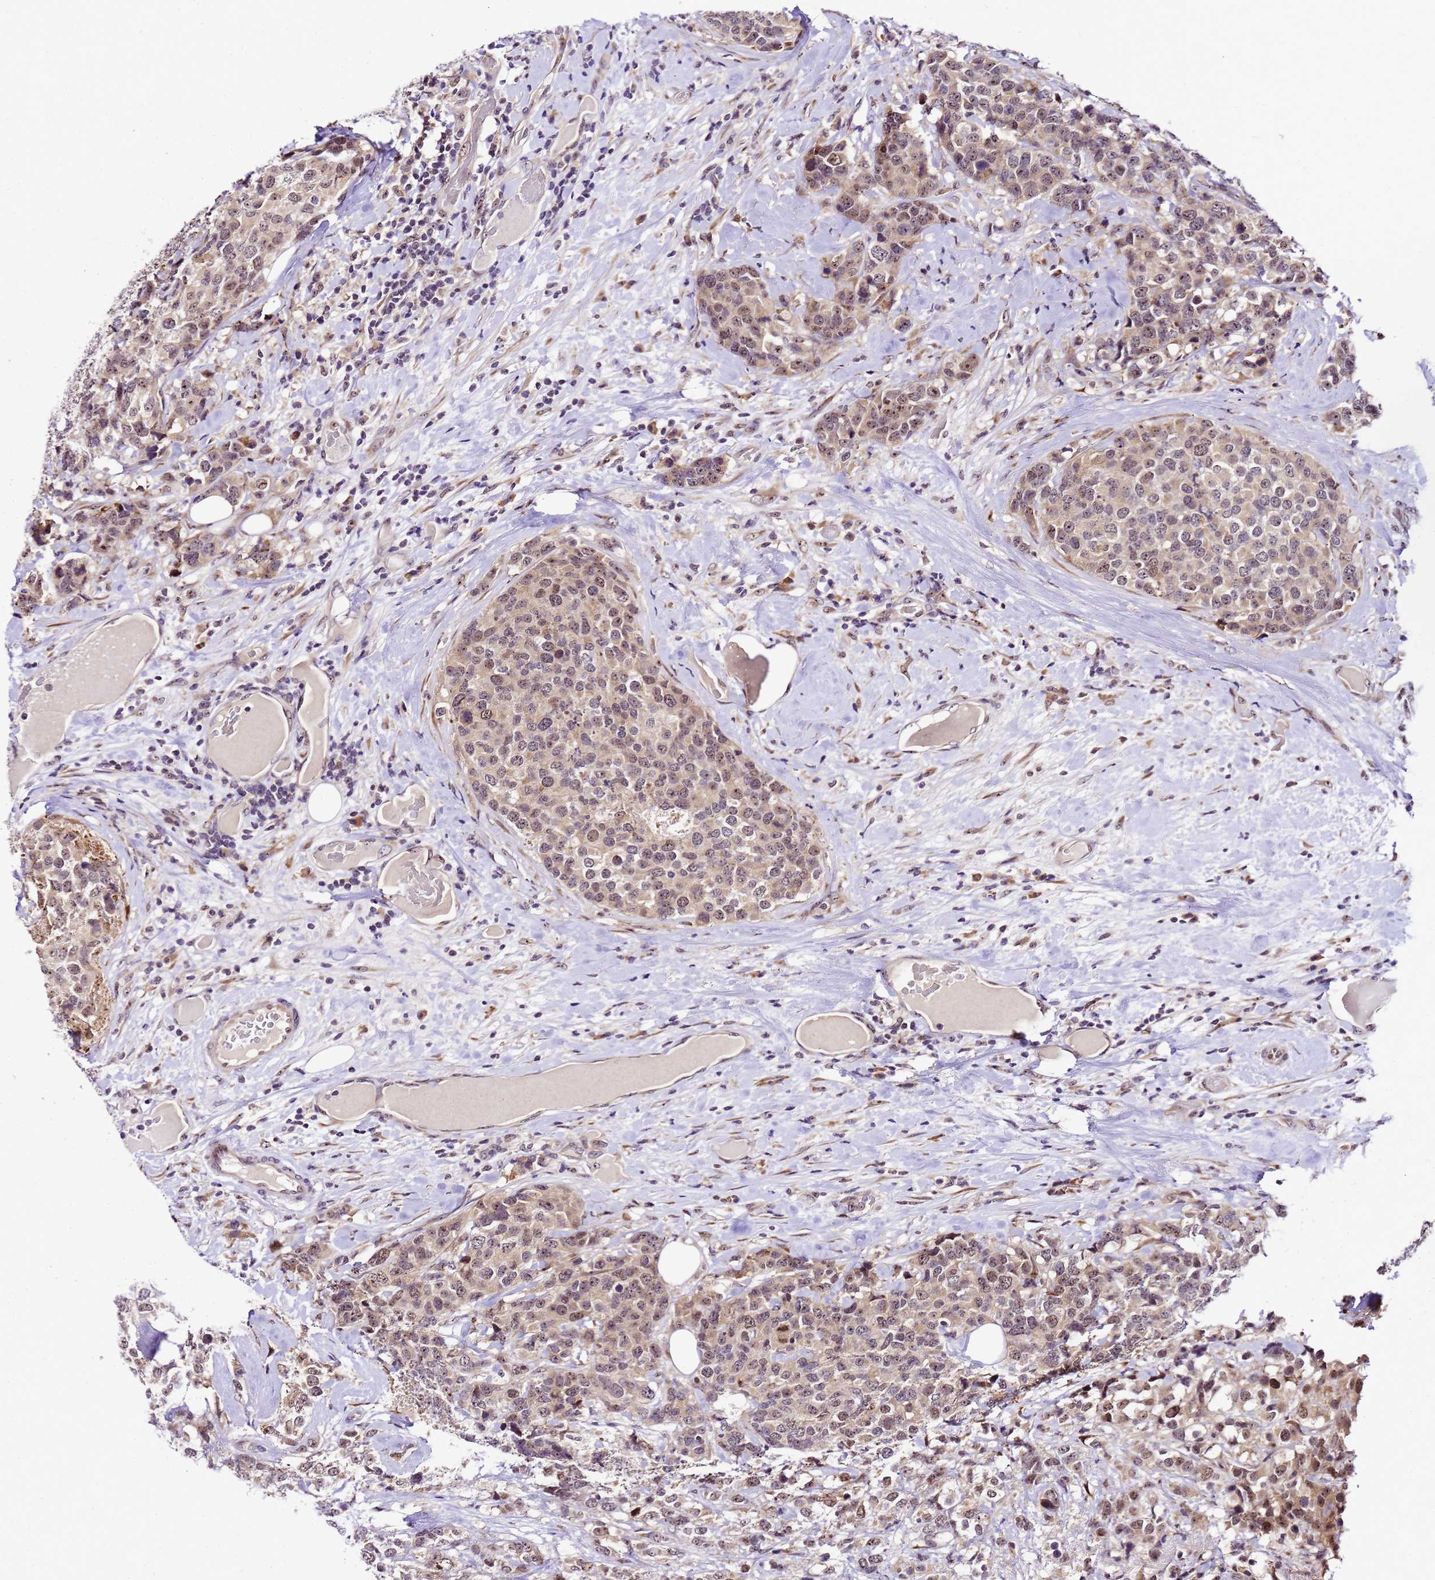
{"staining": {"intensity": "weak", "quantity": ">75%", "location": "nuclear"}, "tissue": "breast cancer", "cell_type": "Tumor cells", "image_type": "cancer", "snomed": [{"axis": "morphology", "description": "Lobular carcinoma"}, {"axis": "topography", "description": "Breast"}], "caption": "High-power microscopy captured an immunohistochemistry (IHC) micrograph of breast cancer, revealing weak nuclear positivity in approximately >75% of tumor cells.", "gene": "SLX4IP", "patient": {"sex": "female", "age": 59}}